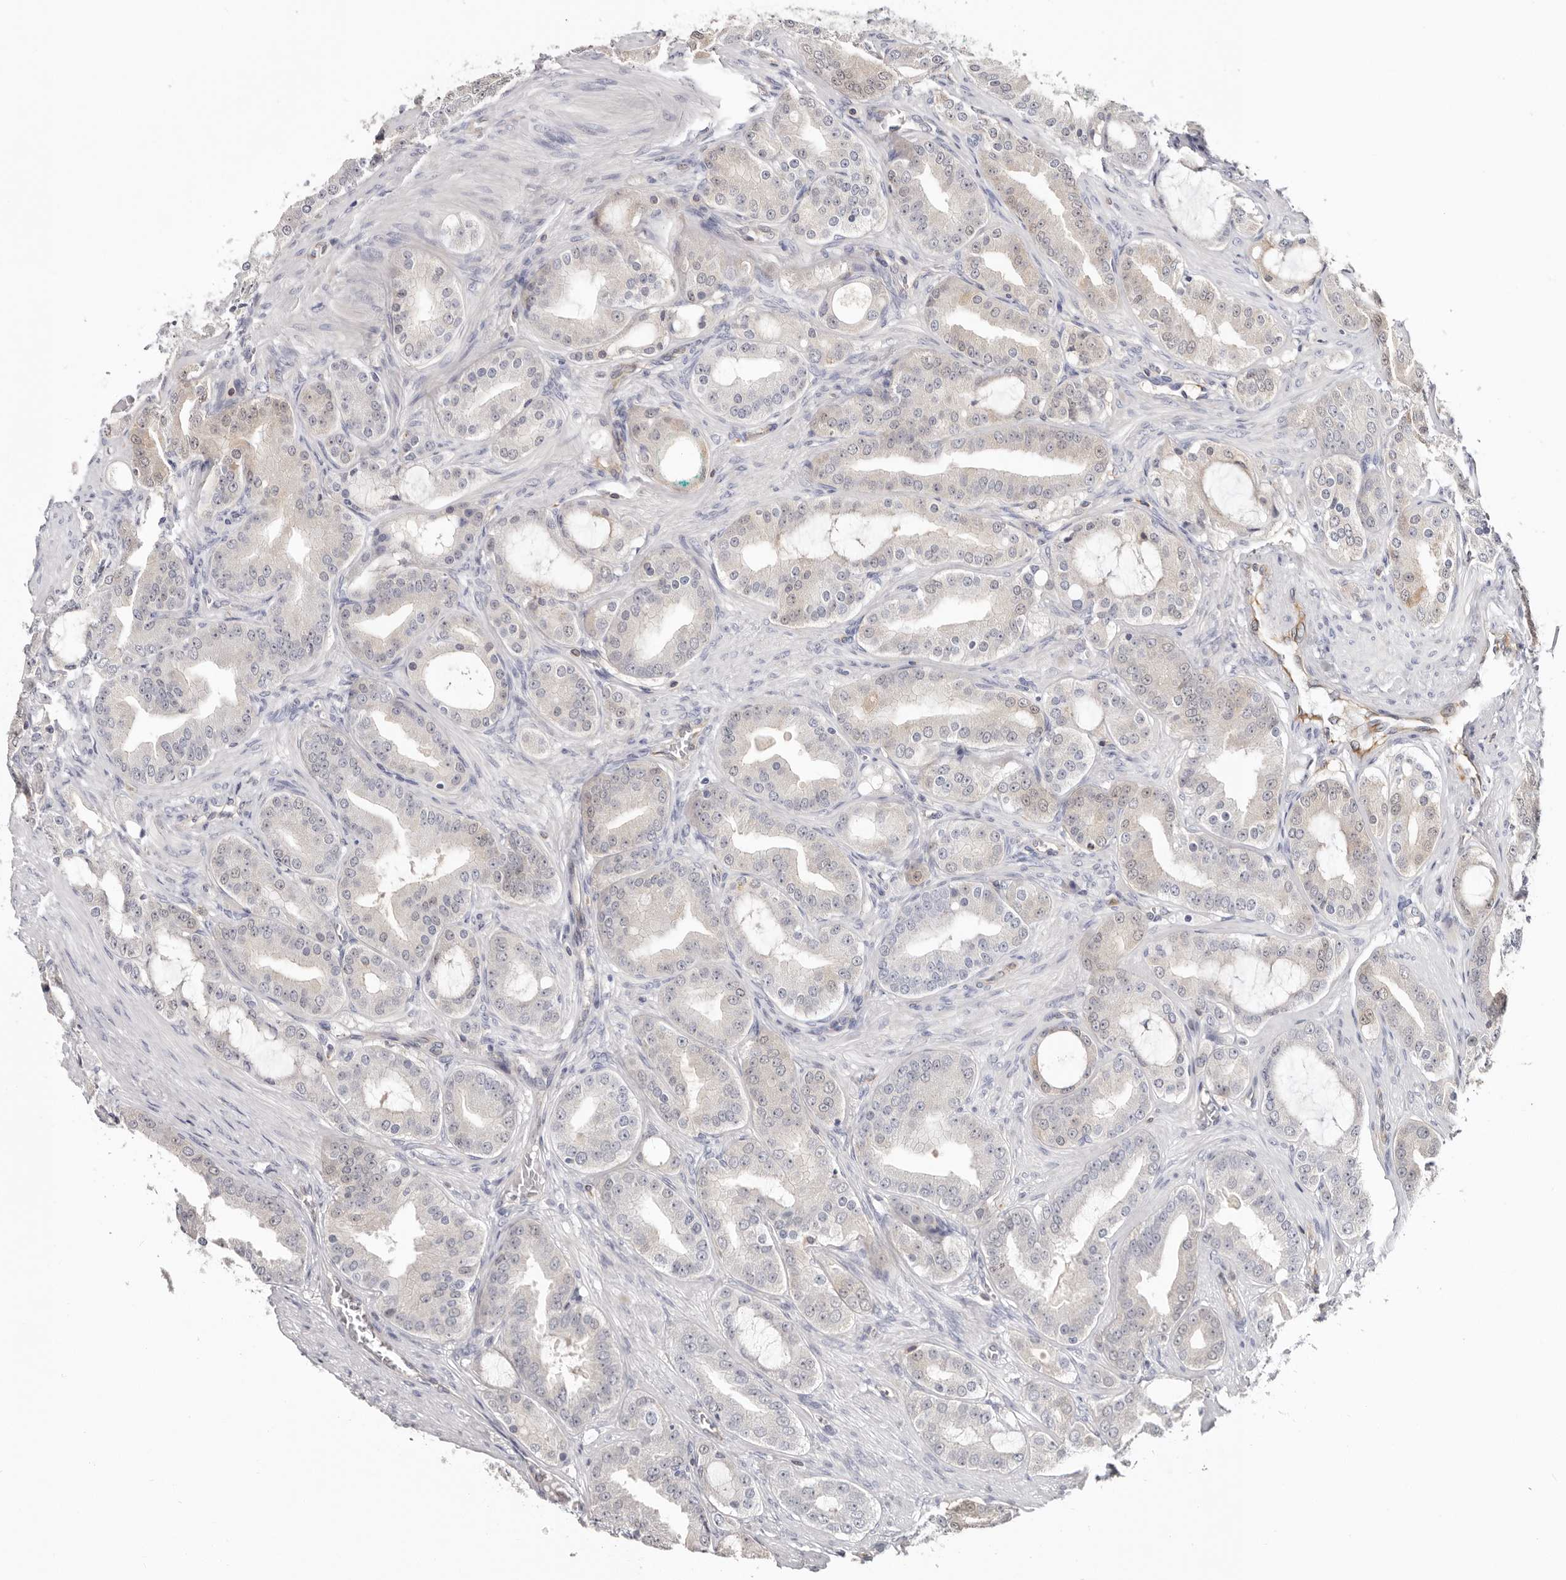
{"staining": {"intensity": "negative", "quantity": "none", "location": "none"}, "tissue": "prostate cancer", "cell_type": "Tumor cells", "image_type": "cancer", "snomed": [{"axis": "morphology", "description": "Adenocarcinoma, High grade"}, {"axis": "topography", "description": "Prostate"}], "caption": "There is no significant staining in tumor cells of prostate cancer (adenocarcinoma (high-grade)). (IHC, brightfield microscopy, high magnification).", "gene": "PKDCC", "patient": {"sex": "male", "age": 60}}